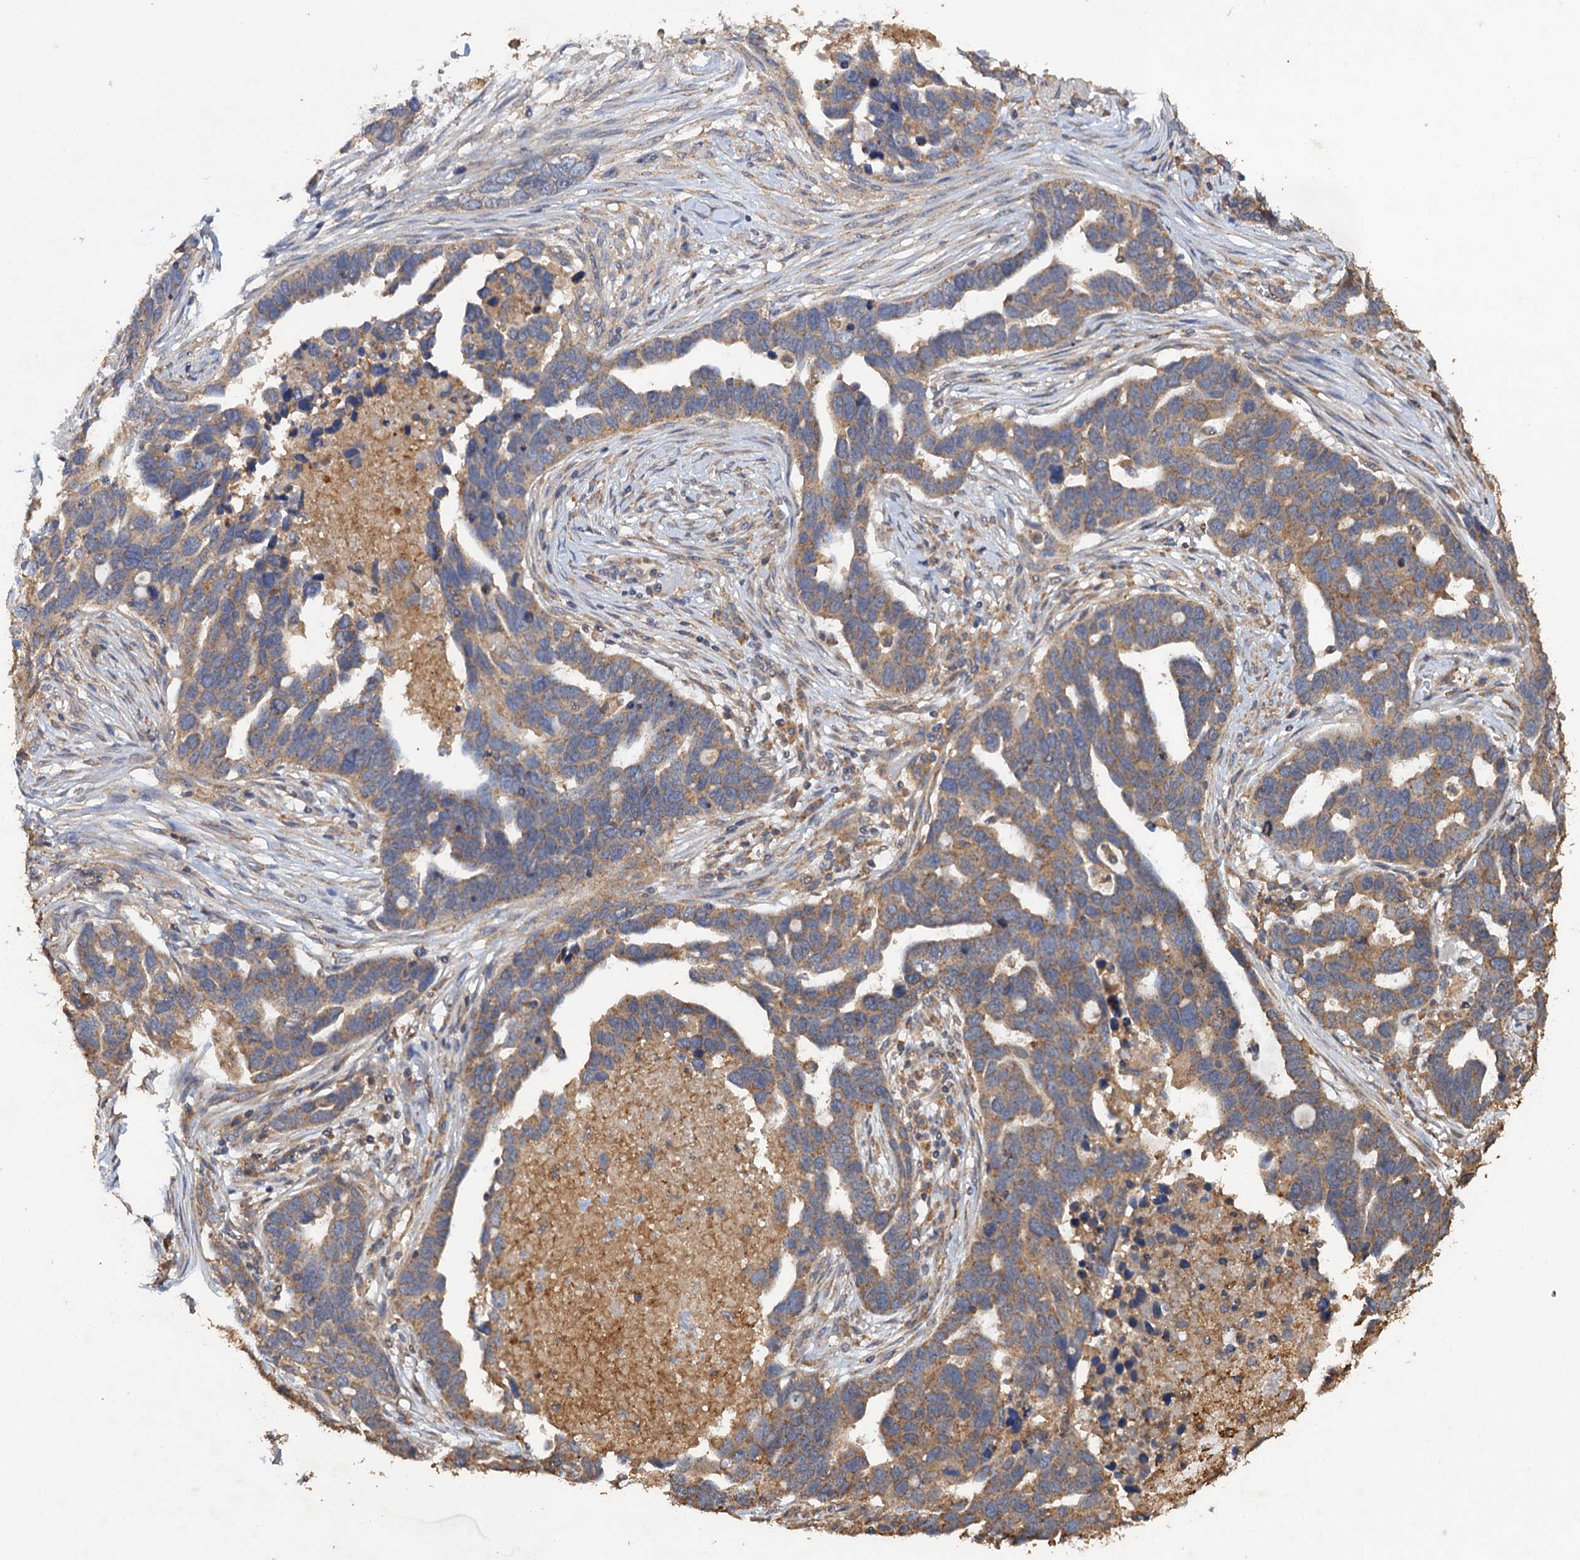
{"staining": {"intensity": "moderate", "quantity": ">75%", "location": "cytoplasmic/membranous"}, "tissue": "ovarian cancer", "cell_type": "Tumor cells", "image_type": "cancer", "snomed": [{"axis": "morphology", "description": "Cystadenocarcinoma, serous, NOS"}, {"axis": "topography", "description": "Ovary"}], "caption": "Human ovarian cancer stained with a brown dye reveals moderate cytoplasmic/membranous positive expression in approximately >75% of tumor cells.", "gene": "SCUBE3", "patient": {"sex": "female", "age": 54}}